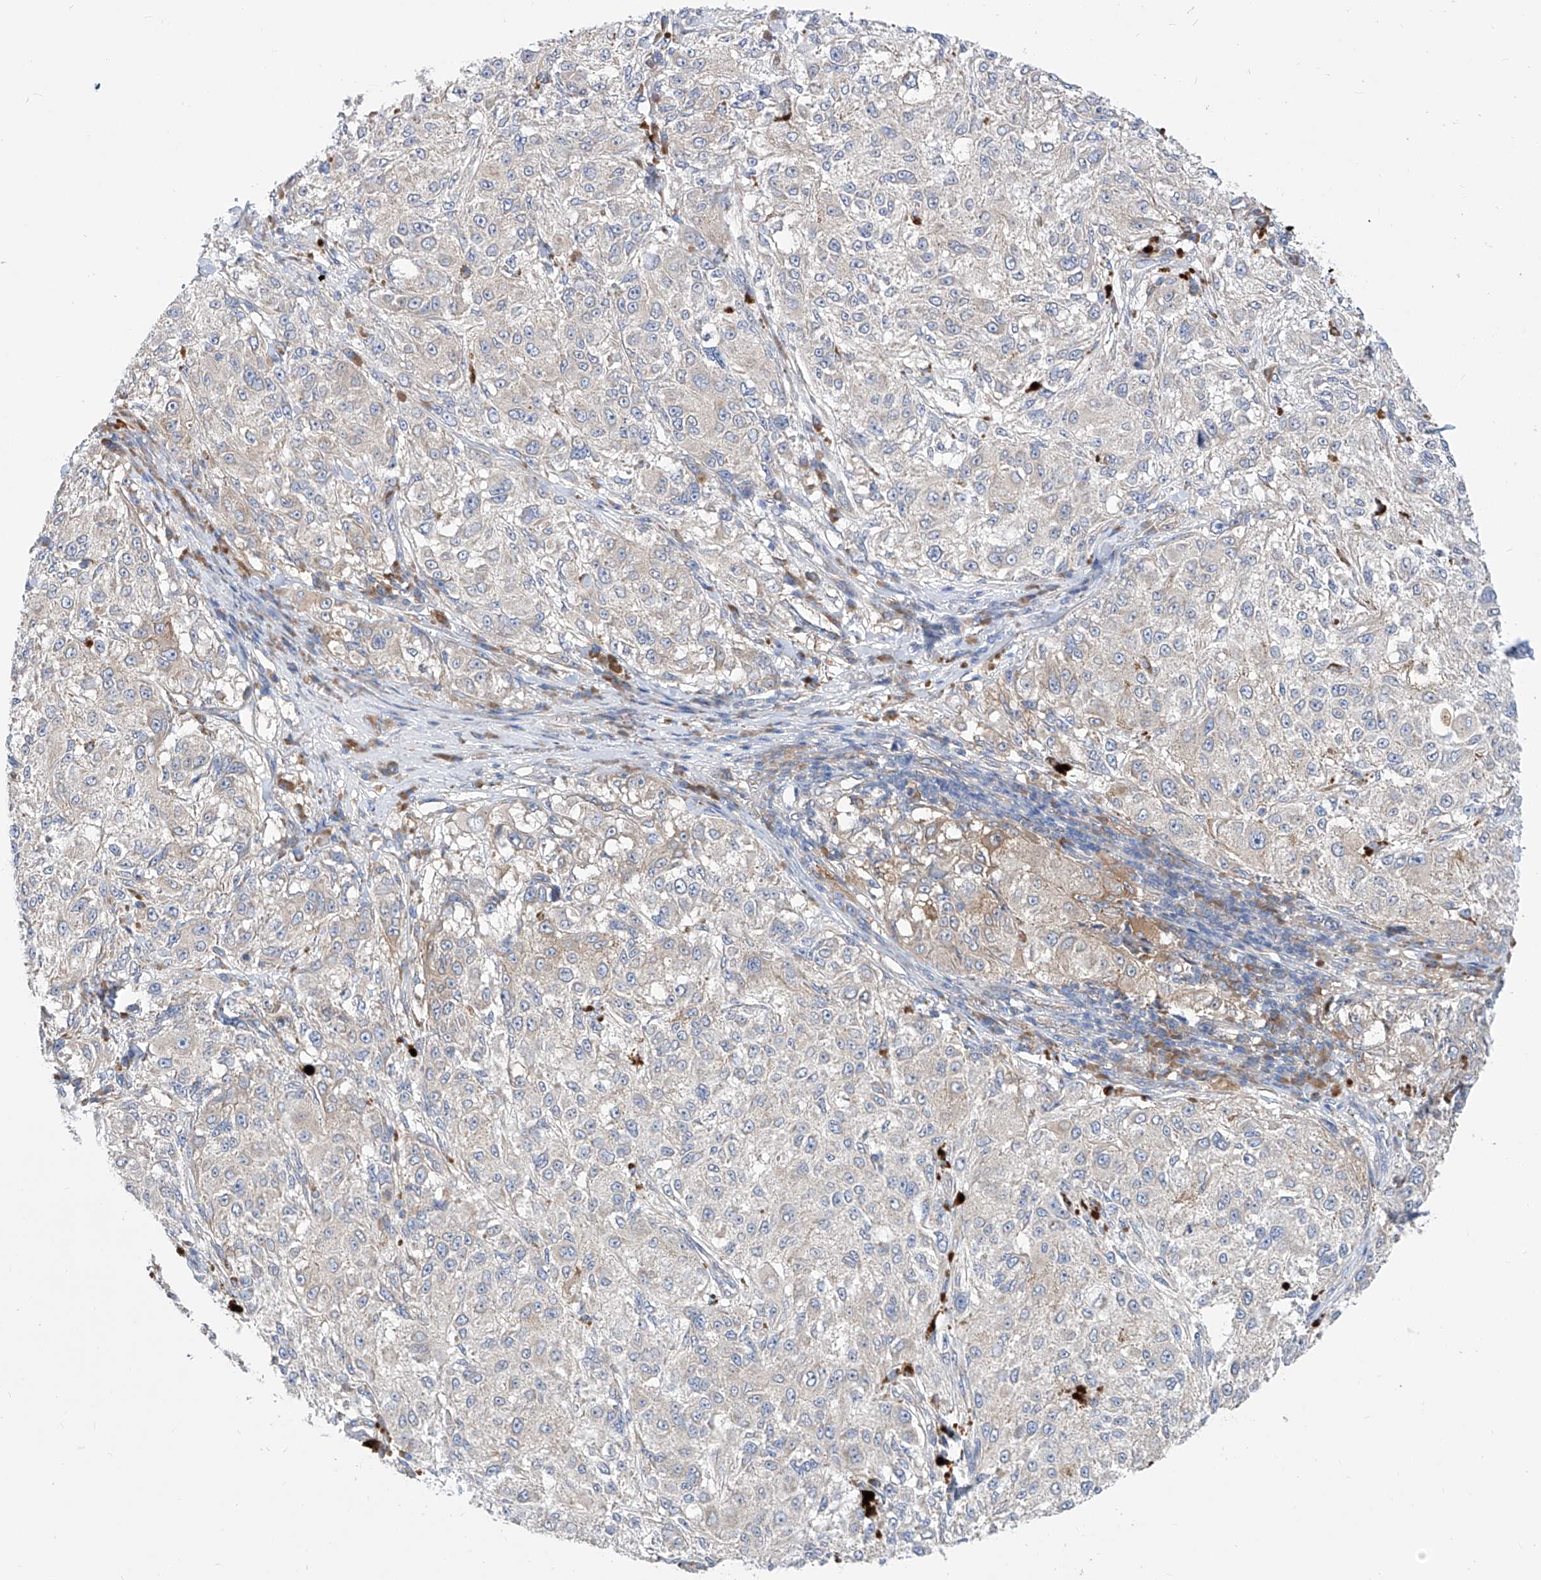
{"staining": {"intensity": "negative", "quantity": "none", "location": "none"}, "tissue": "melanoma", "cell_type": "Tumor cells", "image_type": "cancer", "snomed": [{"axis": "morphology", "description": "Necrosis, NOS"}, {"axis": "morphology", "description": "Malignant melanoma, NOS"}, {"axis": "topography", "description": "Skin"}], "caption": "Protein analysis of melanoma reveals no significant staining in tumor cells.", "gene": "UFL1", "patient": {"sex": "female", "age": 87}}